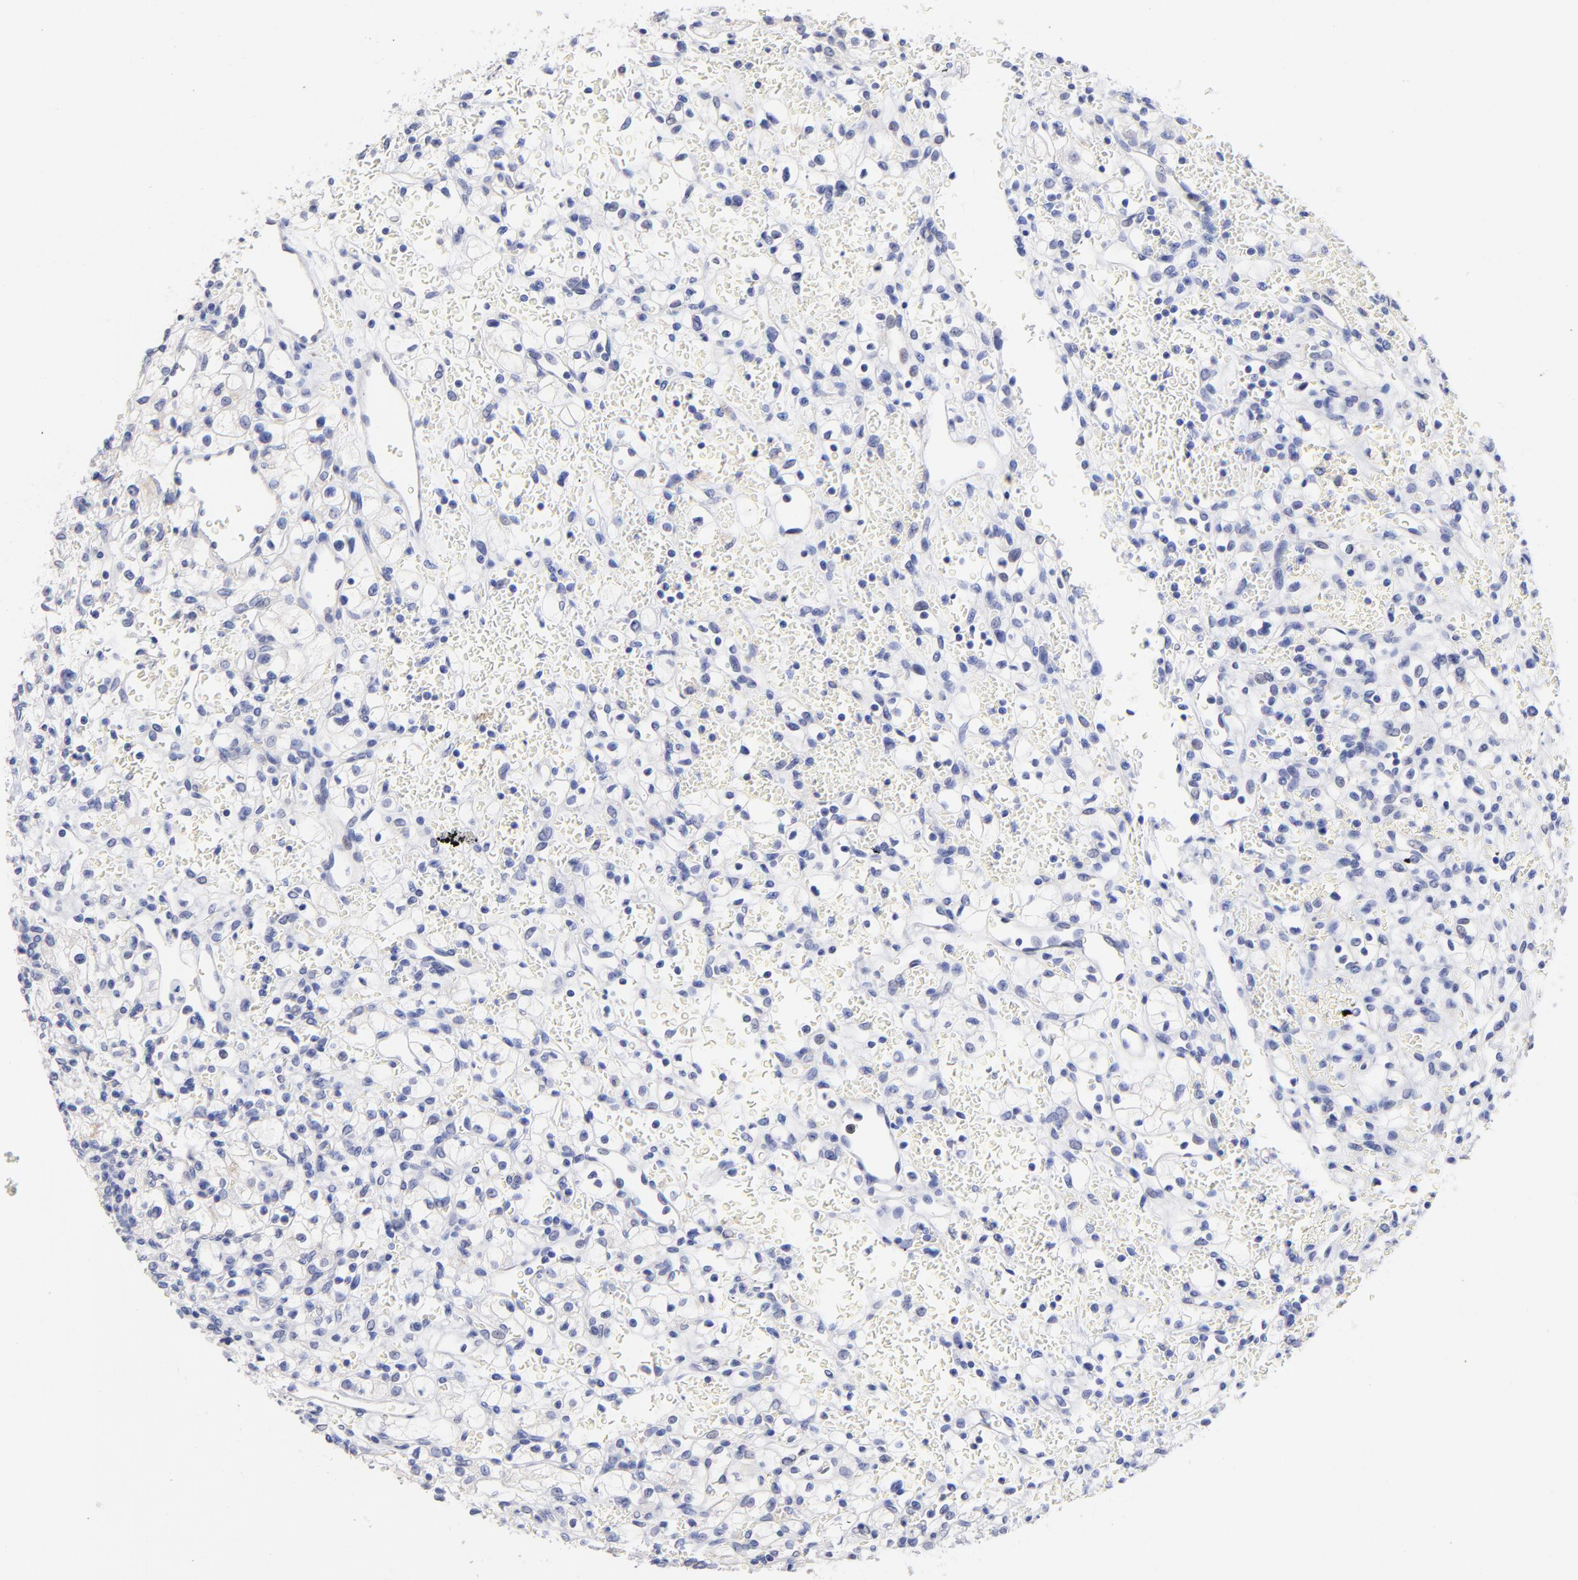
{"staining": {"intensity": "negative", "quantity": "none", "location": "none"}, "tissue": "renal cancer", "cell_type": "Tumor cells", "image_type": "cancer", "snomed": [{"axis": "morphology", "description": "Adenocarcinoma, NOS"}, {"axis": "topography", "description": "Kidney"}], "caption": "There is no significant staining in tumor cells of renal cancer. The staining was performed using DAB to visualize the protein expression in brown, while the nuclei were stained in blue with hematoxylin (Magnification: 20x).", "gene": "CFAP57", "patient": {"sex": "female", "age": 62}}